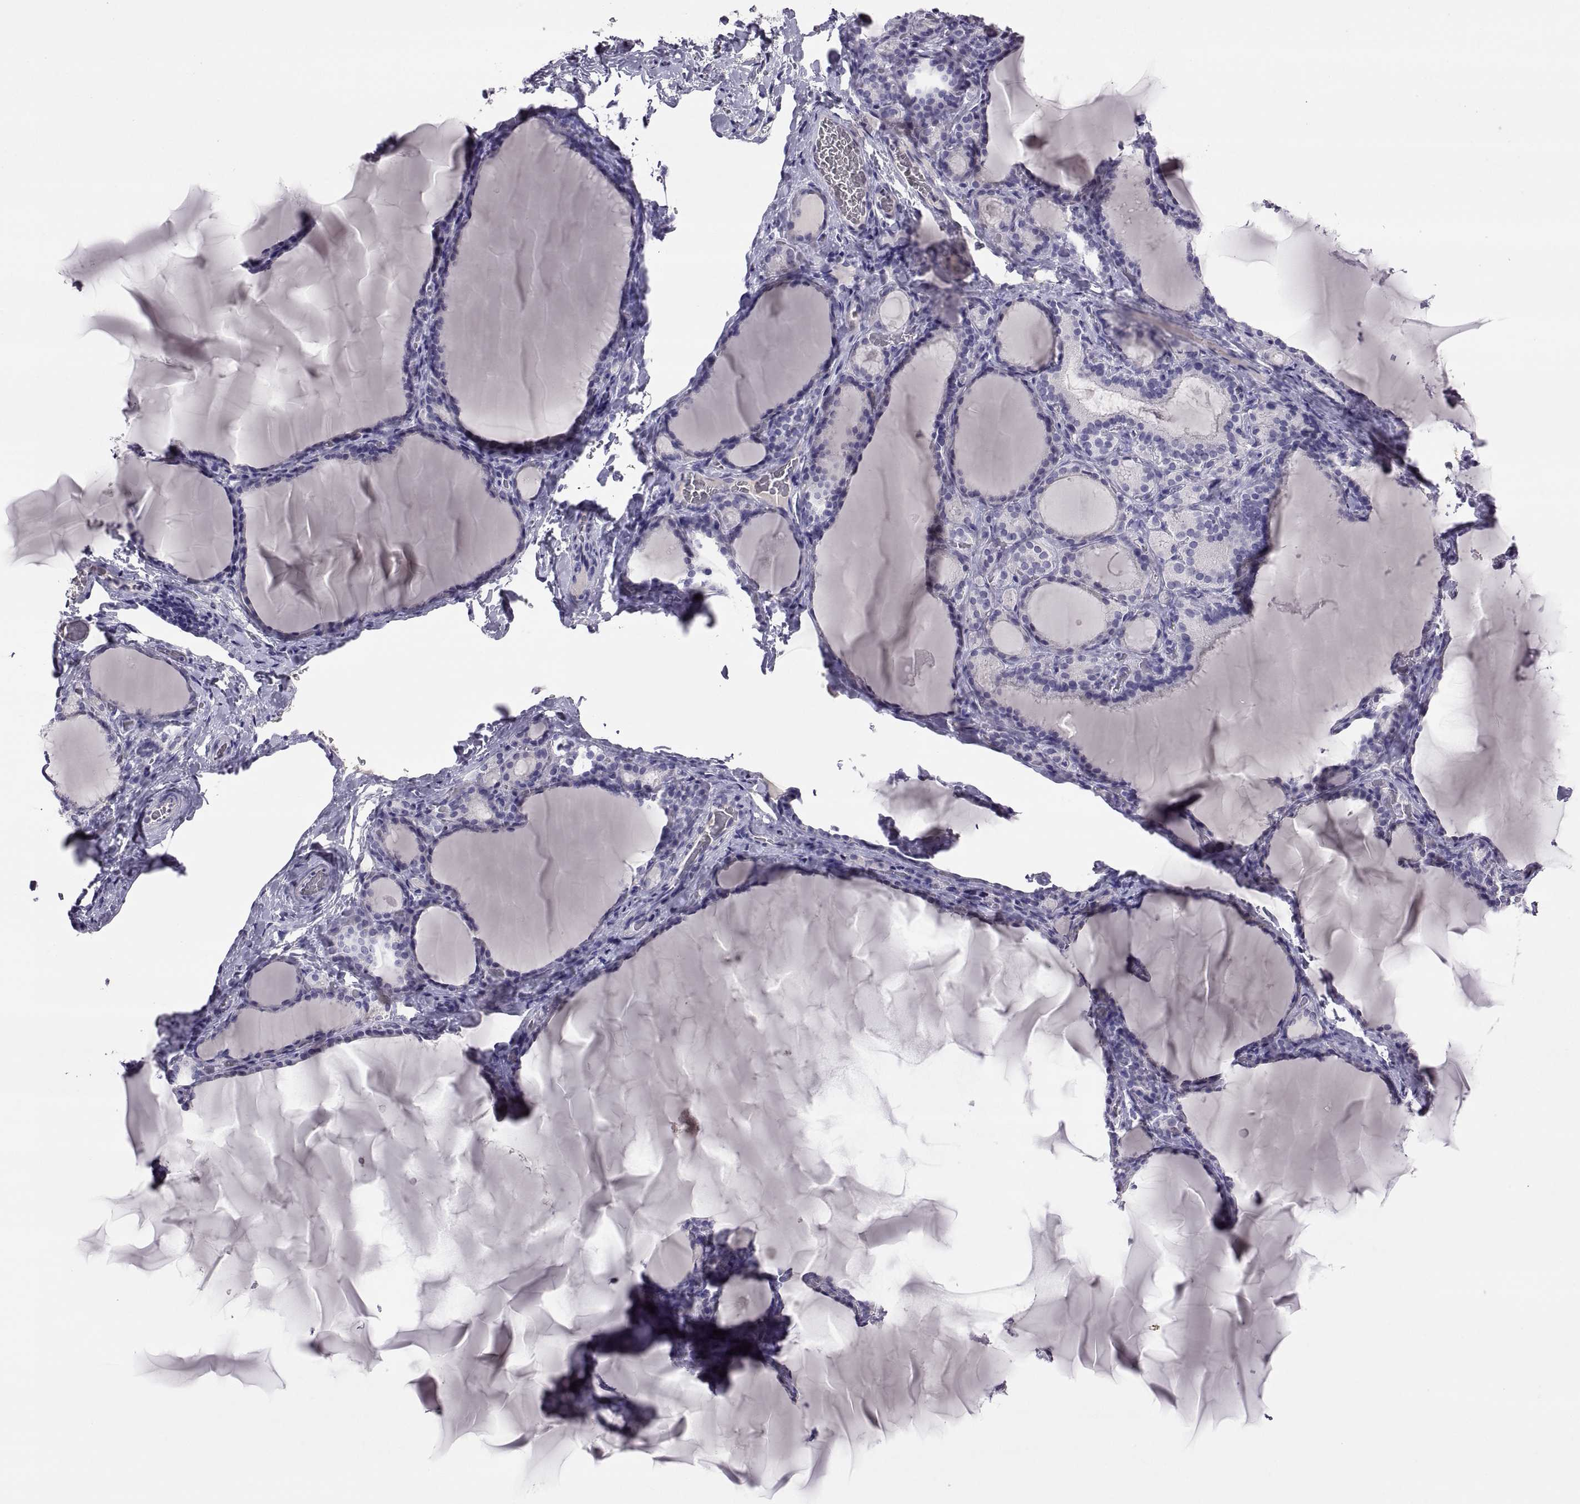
{"staining": {"intensity": "negative", "quantity": "none", "location": "none"}, "tissue": "thyroid gland", "cell_type": "Glandular cells", "image_type": "normal", "snomed": [{"axis": "morphology", "description": "Normal tissue, NOS"}, {"axis": "morphology", "description": "Hyperplasia, NOS"}, {"axis": "topography", "description": "Thyroid gland"}], "caption": "This is a histopathology image of immunohistochemistry staining of unremarkable thyroid gland, which shows no positivity in glandular cells.", "gene": "TBX19", "patient": {"sex": "female", "age": 27}}